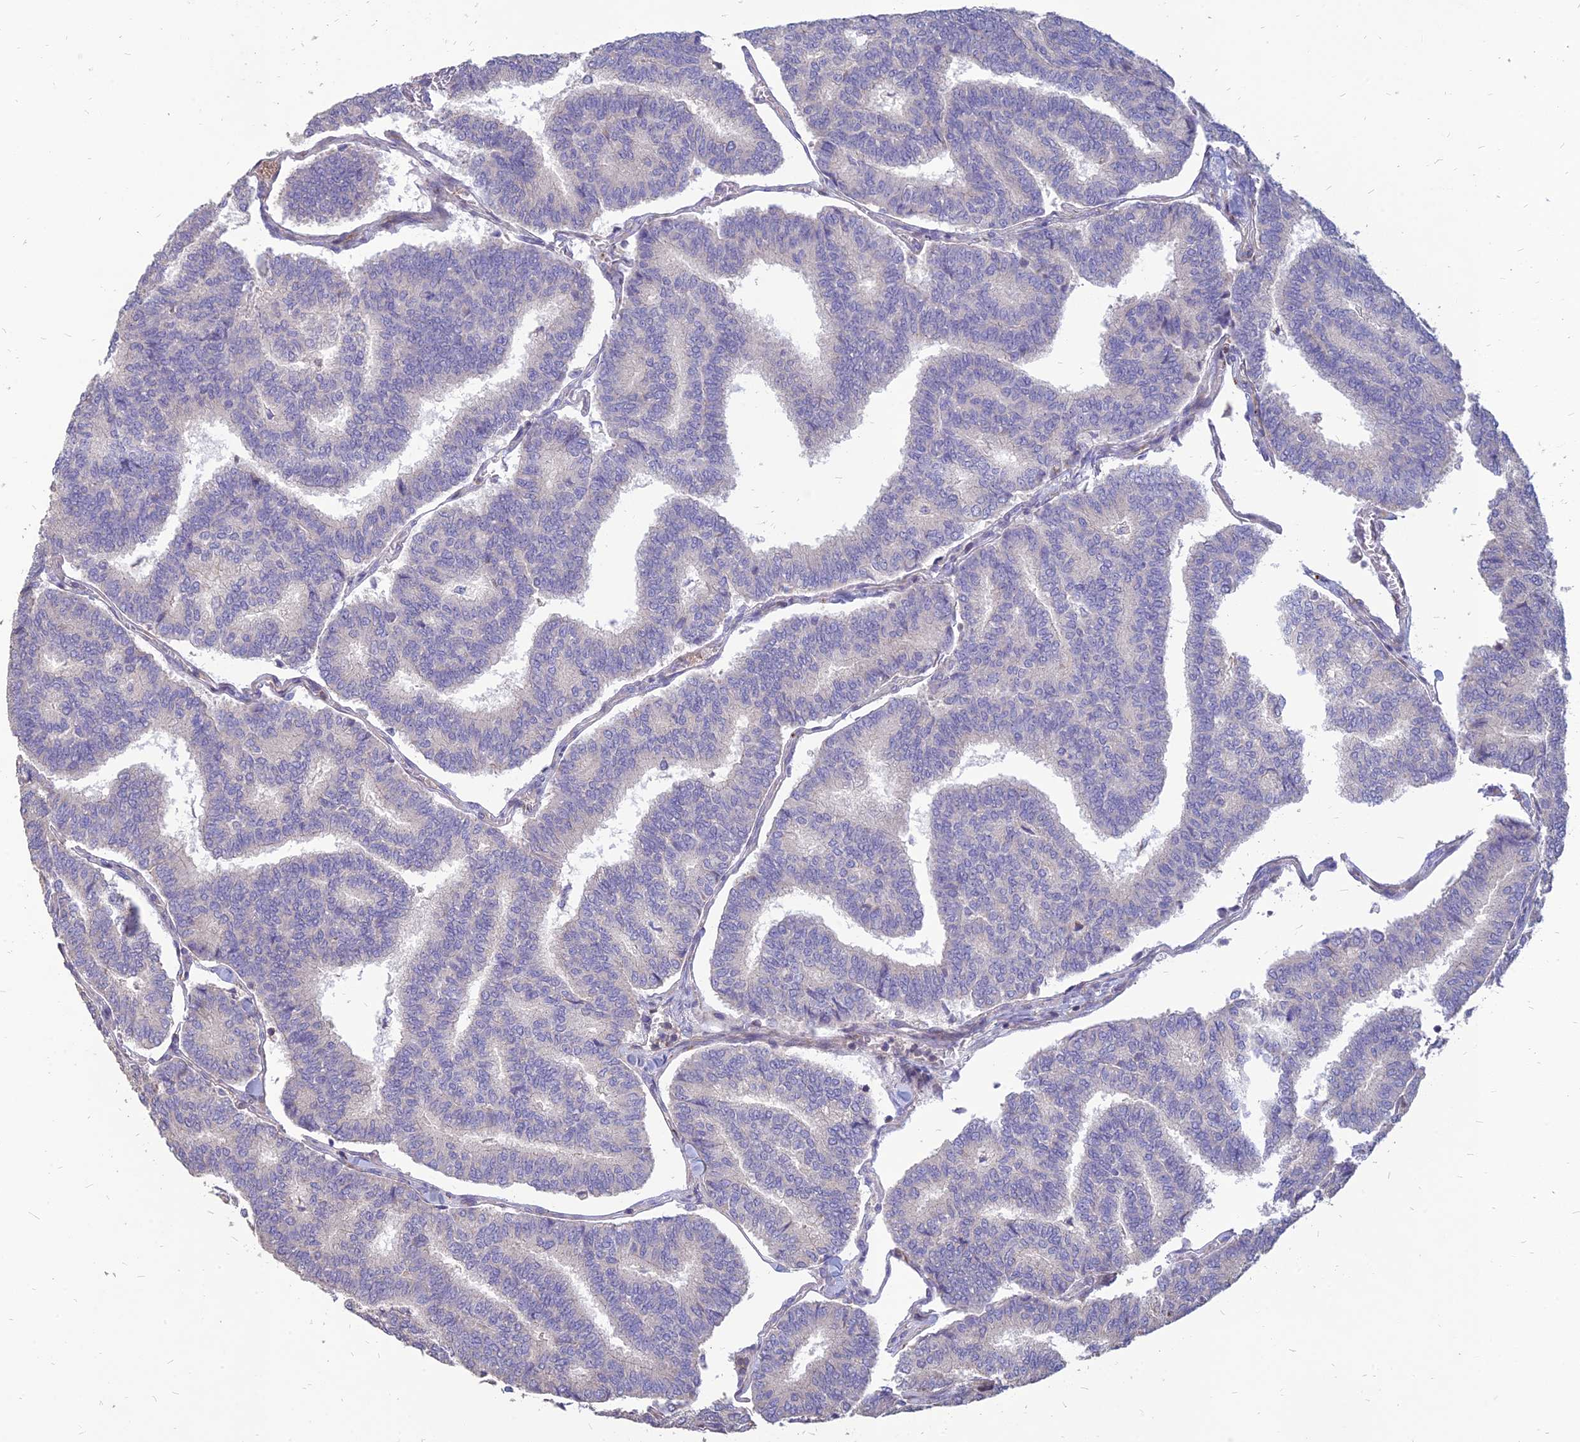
{"staining": {"intensity": "negative", "quantity": "none", "location": "none"}, "tissue": "thyroid cancer", "cell_type": "Tumor cells", "image_type": "cancer", "snomed": [{"axis": "morphology", "description": "Papillary adenocarcinoma, NOS"}, {"axis": "topography", "description": "Thyroid gland"}], "caption": "Tumor cells show no significant protein staining in thyroid papillary adenocarcinoma. The staining is performed using DAB (3,3'-diaminobenzidine) brown chromogen with nuclei counter-stained in using hematoxylin.", "gene": "ST3GAL6", "patient": {"sex": "female", "age": 35}}